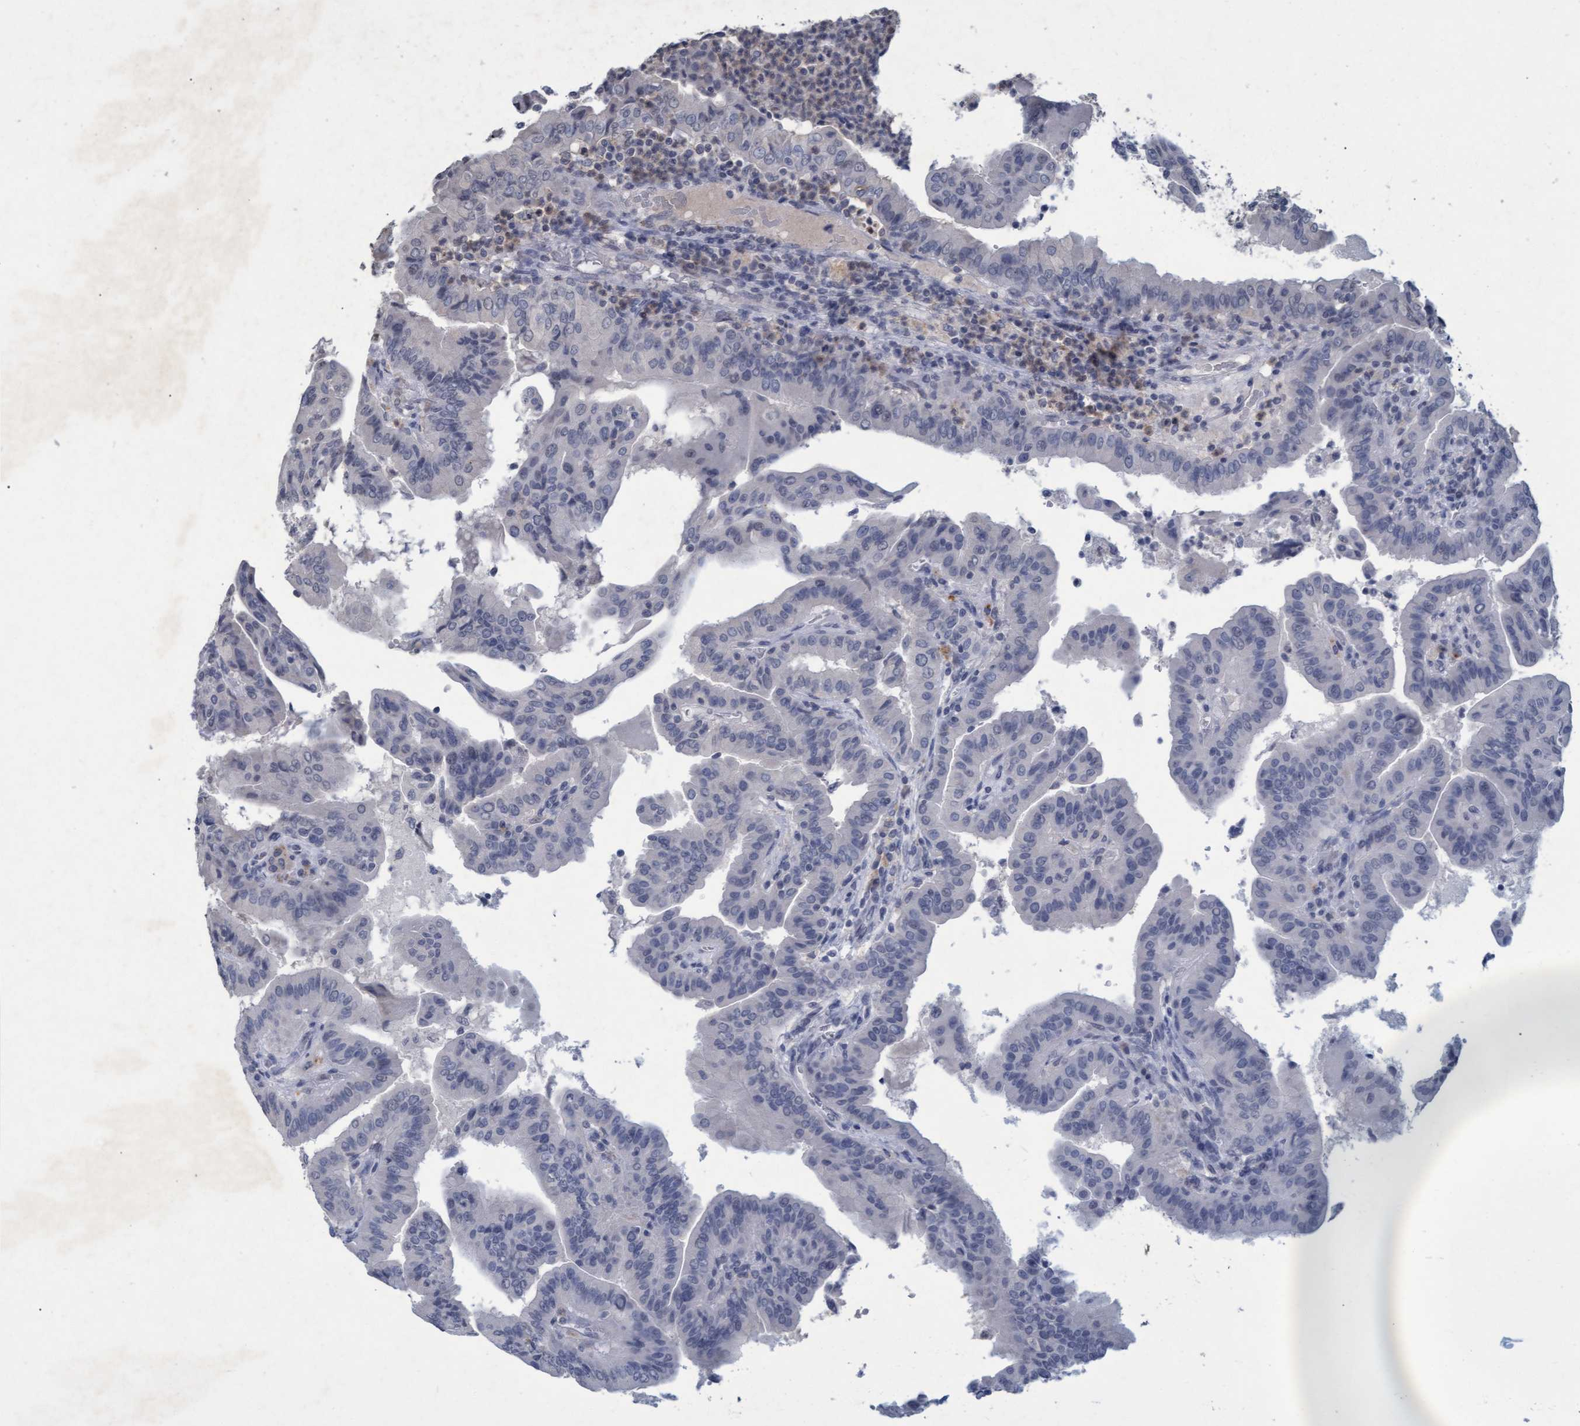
{"staining": {"intensity": "negative", "quantity": "none", "location": "none"}, "tissue": "thyroid cancer", "cell_type": "Tumor cells", "image_type": "cancer", "snomed": [{"axis": "morphology", "description": "Papillary adenocarcinoma, NOS"}, {"axis": "topography", "description": "Thyroid gland"}], "caption": "This is a micrograph of immunohistochemistry staining of thyroid cancer, which shows no staining in tumor cells.", "gene": "GALC", "patient": {"sex": "male", "age": 33}}